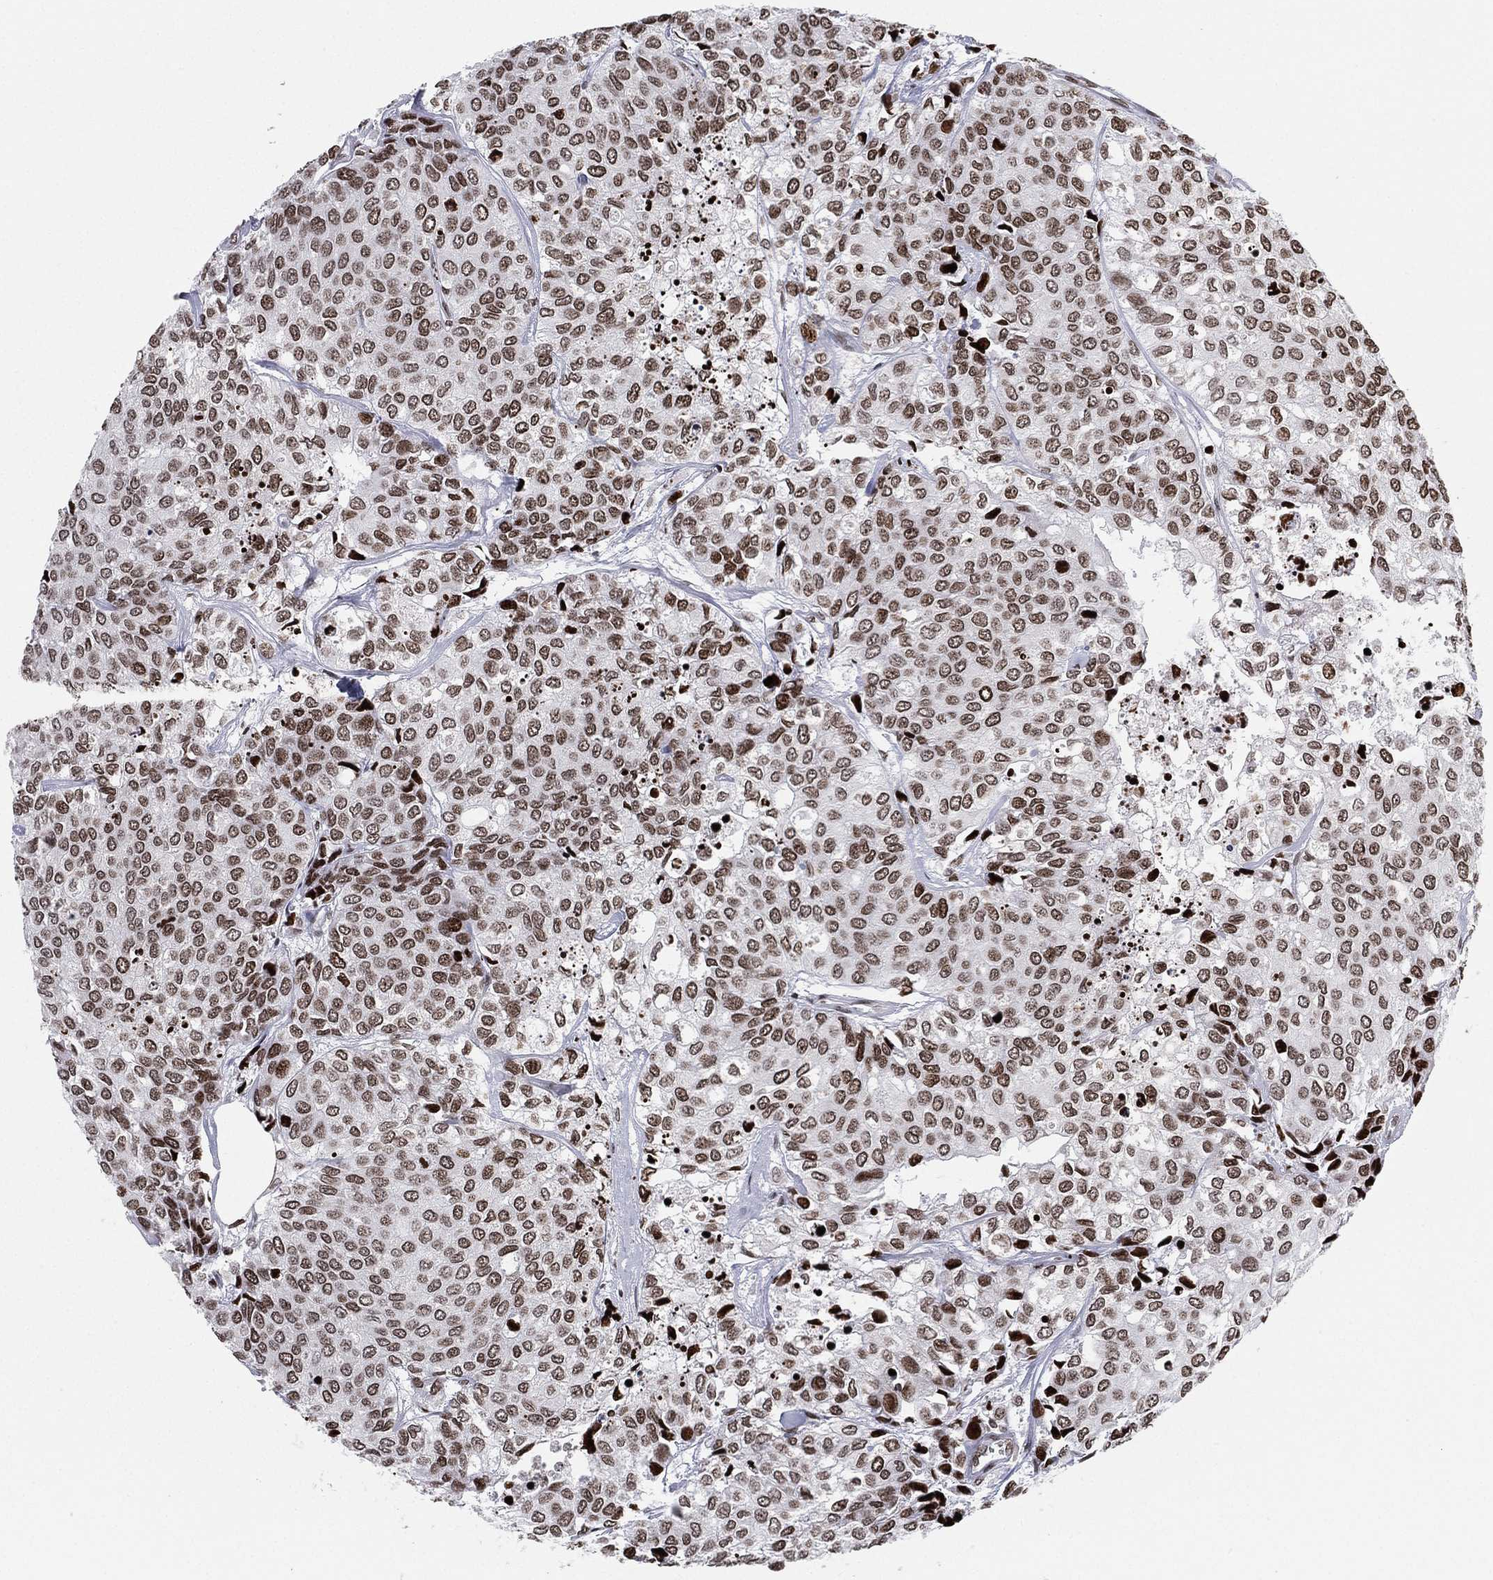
{"staining": {"intensity": "moderate", "quantity": "<25%", "location": "nuclear"}, "tissue": "urothelial cancer", "cell_type": "Tumor cells", "image_type": "cancer", "snomed": [{"axis": "morphology", "description": "Urothelial carcinoma, High grade"}, {"axis": "topography", "description": "Urinary bladder"}], "caption": "Human urothelial carcinoma (high-grade) stained with a protein marker demonstrates moderate staining in tumor cells.", "gene": "MFSD14A", "patient": {"sex": "male", "age": 73}}